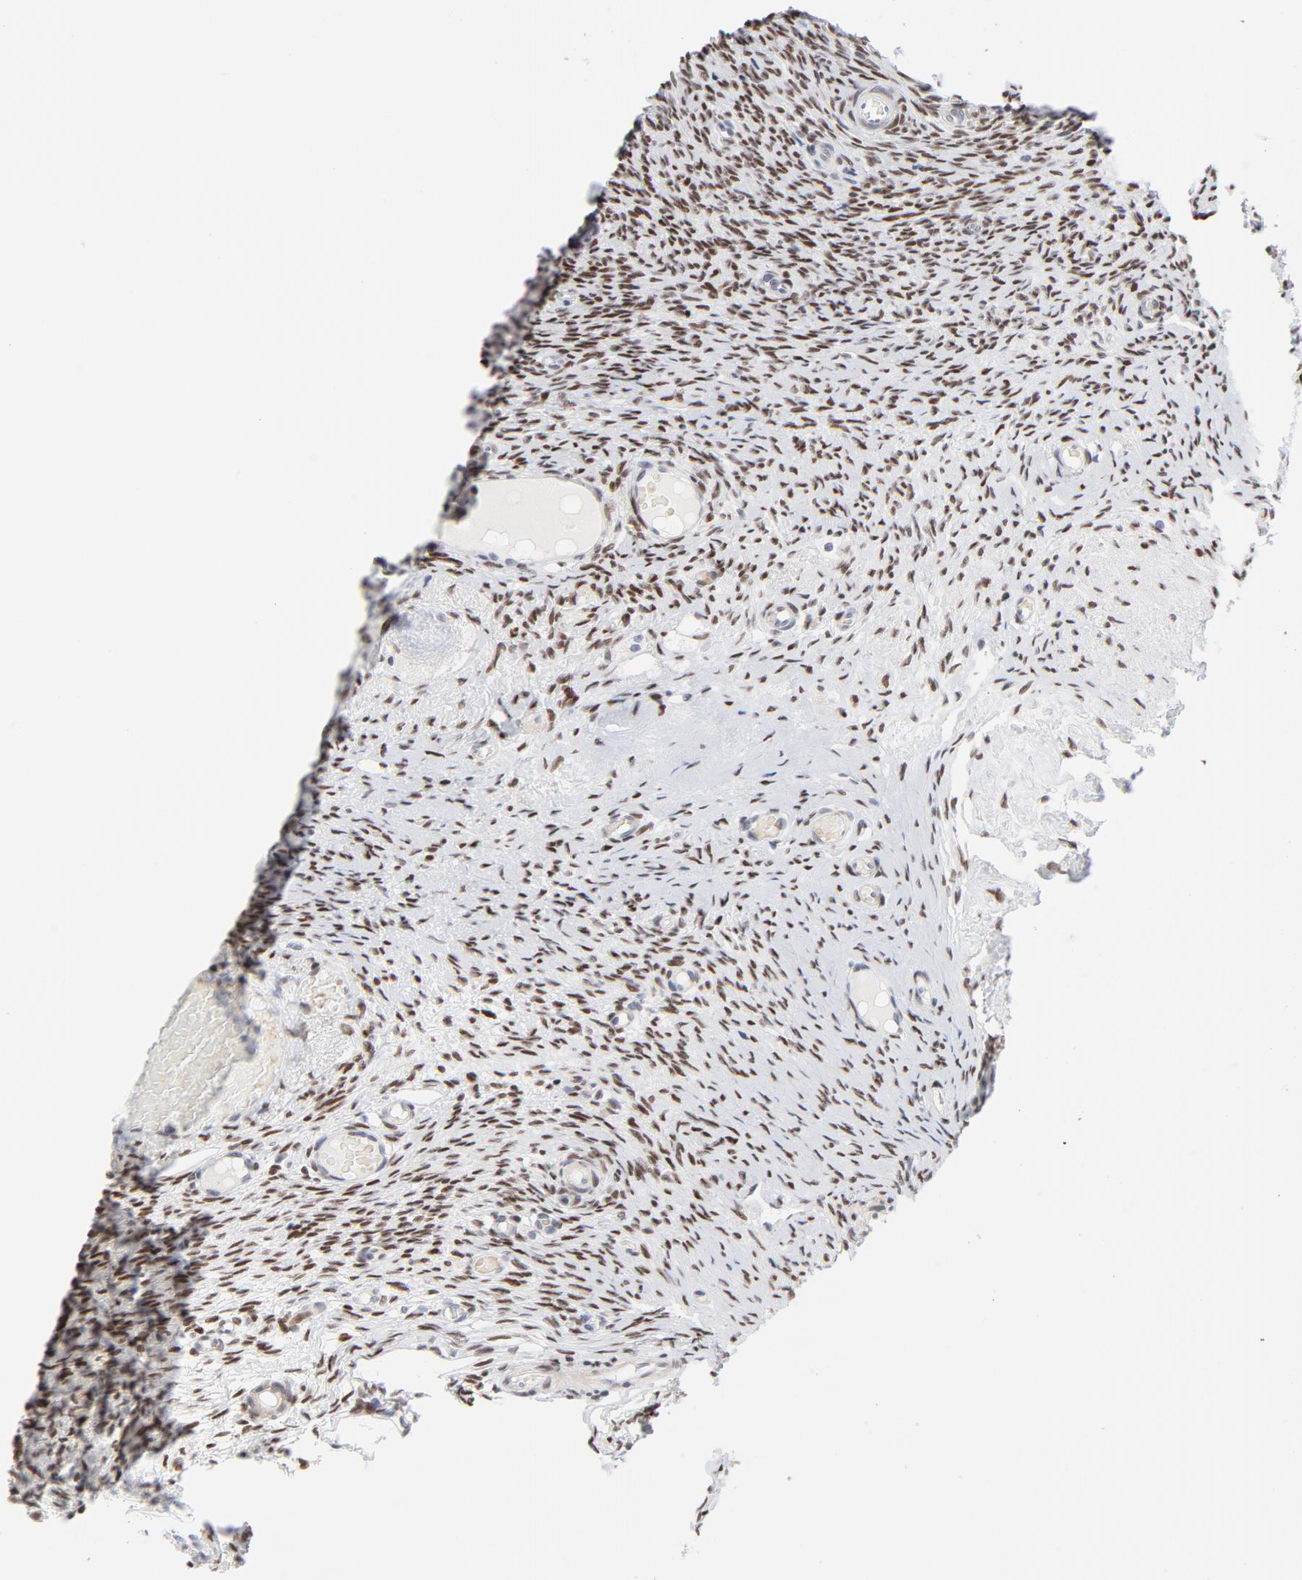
{"staining": {"intensity": "negative", "quantity": "none", "location": "none"}, "tissue": "ovary", "cell_type": "Follicle cells", "image_type": "normal", "snomed": [{"axis": "morphology", "description": "Normal tissue, NOS"}, {"axis": "topography", "description": "Ovary"}], "caption": "IHC of unremarkable ovary shows no positivity in follicle cells.", "gene": "NFIC", "patient": {"sex": "female", "age": 60}}